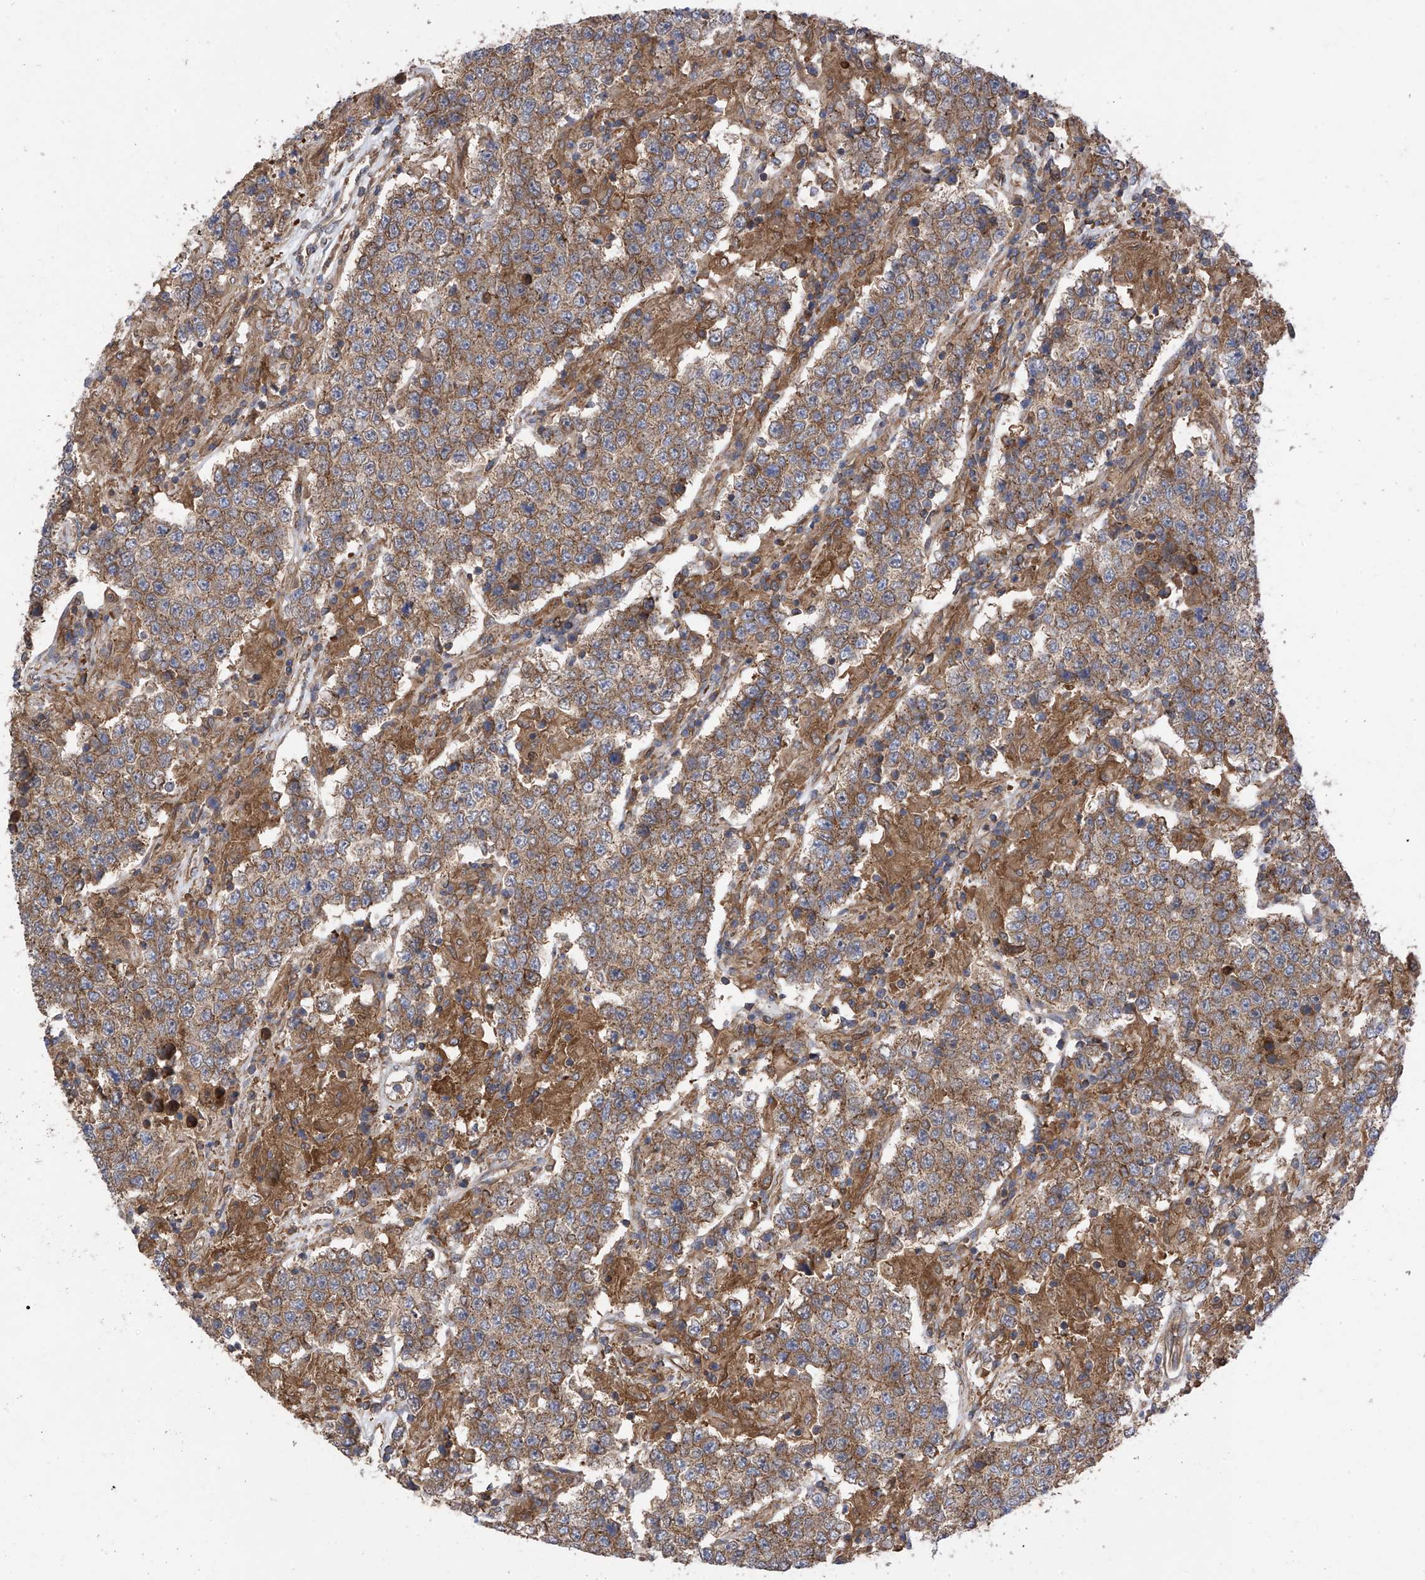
{"staining": {"intensity": "moderate", "quantity": ">75%", "location": "cytoplasmic/membranous"}, "tissue": "testis cancer", "cell_type": "Tumor cells", "image_type": "cancer", "snomed": [{"axis": "morphology", "description": "Normal tissue, NOS"}, {"axis": "morphology", "description": "Urothelial carcinoma, High grade"}, {"axis": "morphology", "description": "Seminoma, NOS"}, {"axis": "morphology", "description": "Carcinoma, Embryonal, NOS"}, {"axis": "topography", "description": "Urinary bladder"}, {"axis": "topography", "description": "Testis"}], "caption": "Immunohistochemistry of human testis cancer shows medium levels of moderate cytoplasmic/membranous staining in about >75% of tumor cells.", "gene": "CHPF", "patient": {"sex": "male", "age": 41}}